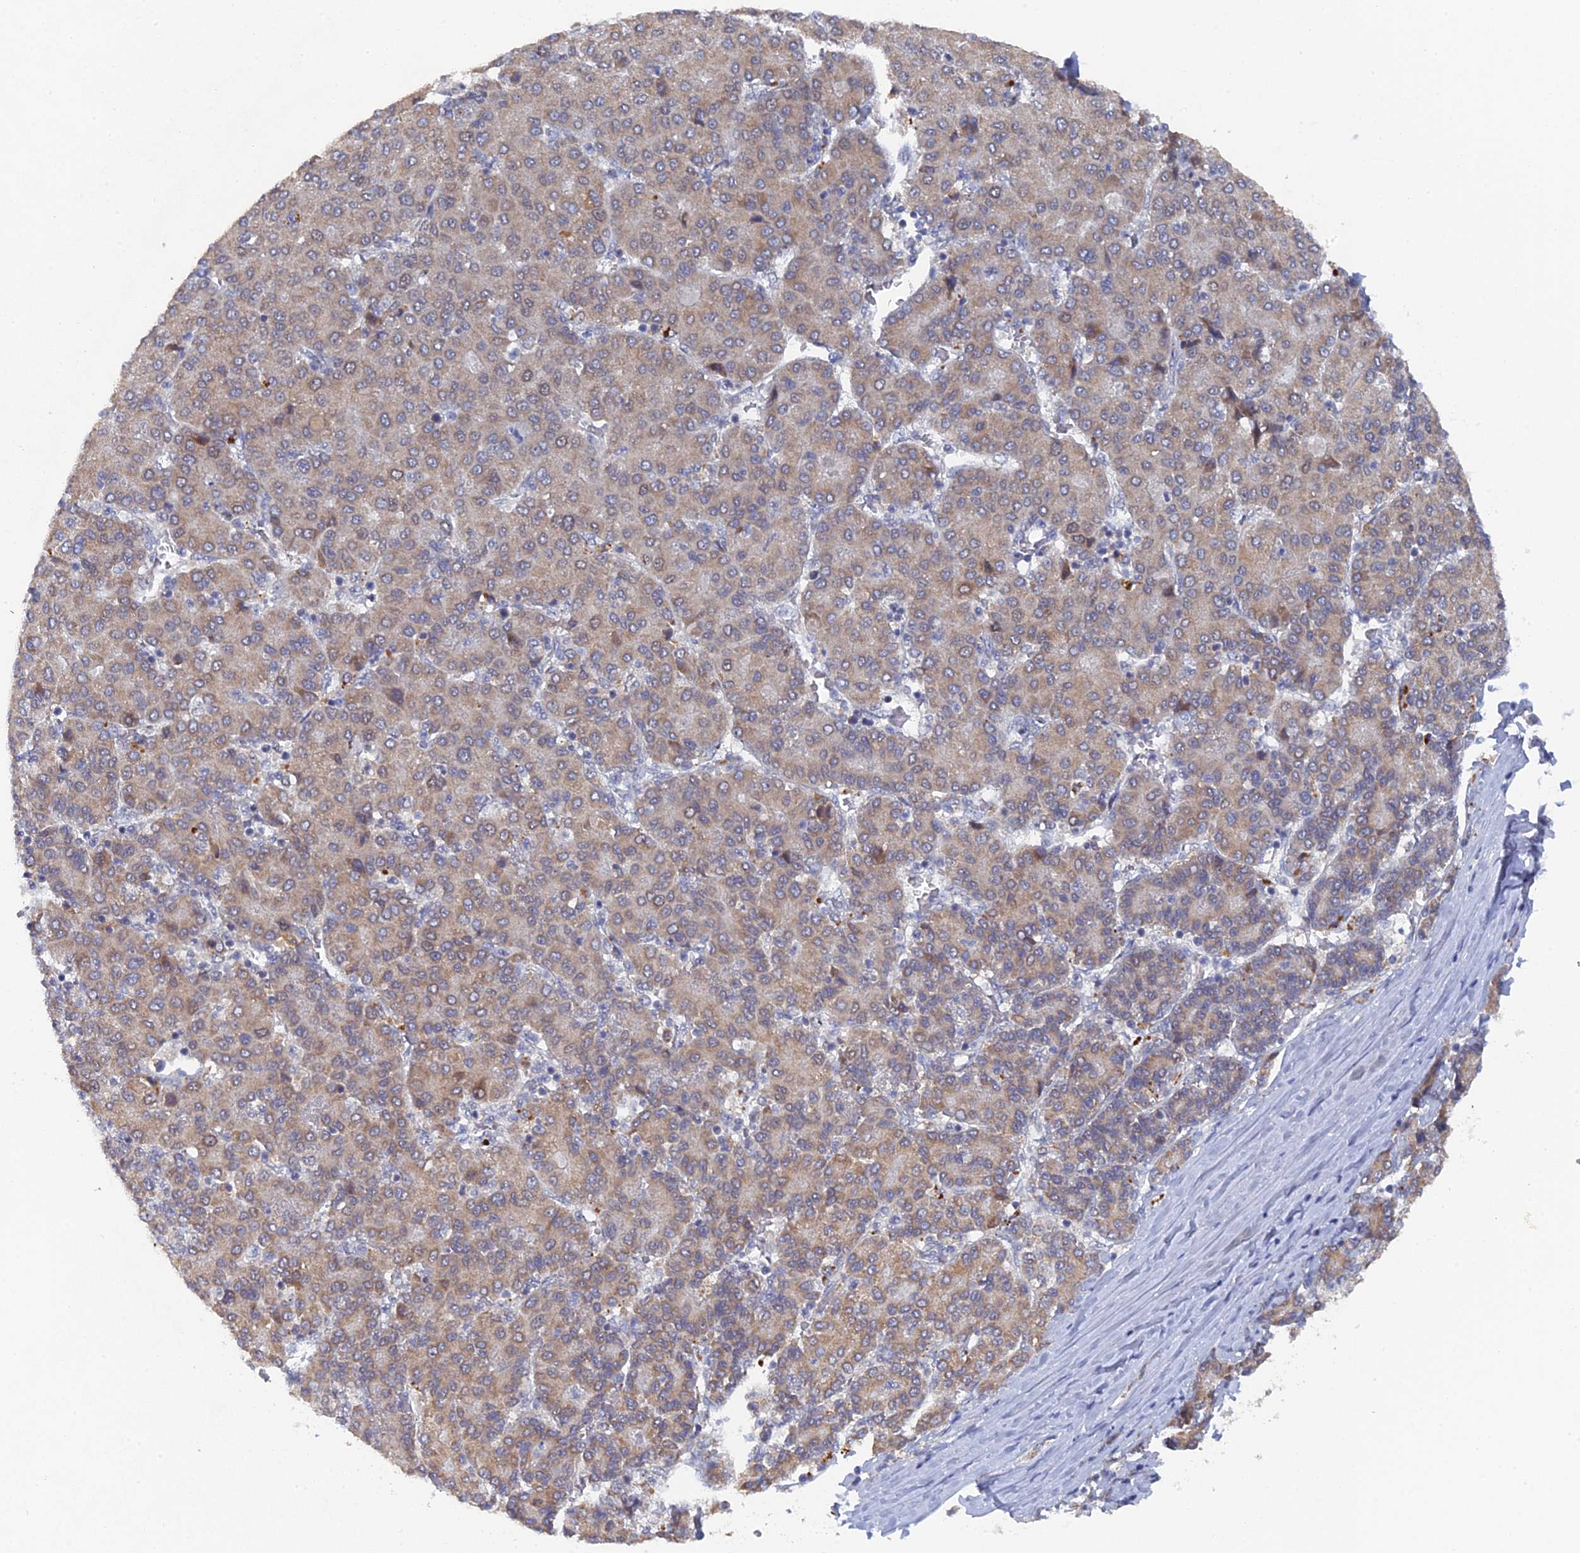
{"staining": {"intensity": "moderate", "quantity": "25%-75%", "location": "cytoplasmic/membranous"}, "tissue": "liver cancer", "cell_type": "Tumor cells", "image_type": "cancer", "snomed": [{"axis": "morphology", "description": "Carcinoma, Hepatocellular, NOS"}, {"axis": "topography", "description": "Liver"}], "caption": "Brown immunohistochemical staining in human liver cancer (hepatocellular carcinoma) displays moderate cytoplasmic/membranous staining in about 25%-75% of tumor cells.", "gene": "MIGA2", "patient": {"sex": "male", "age": 65}}